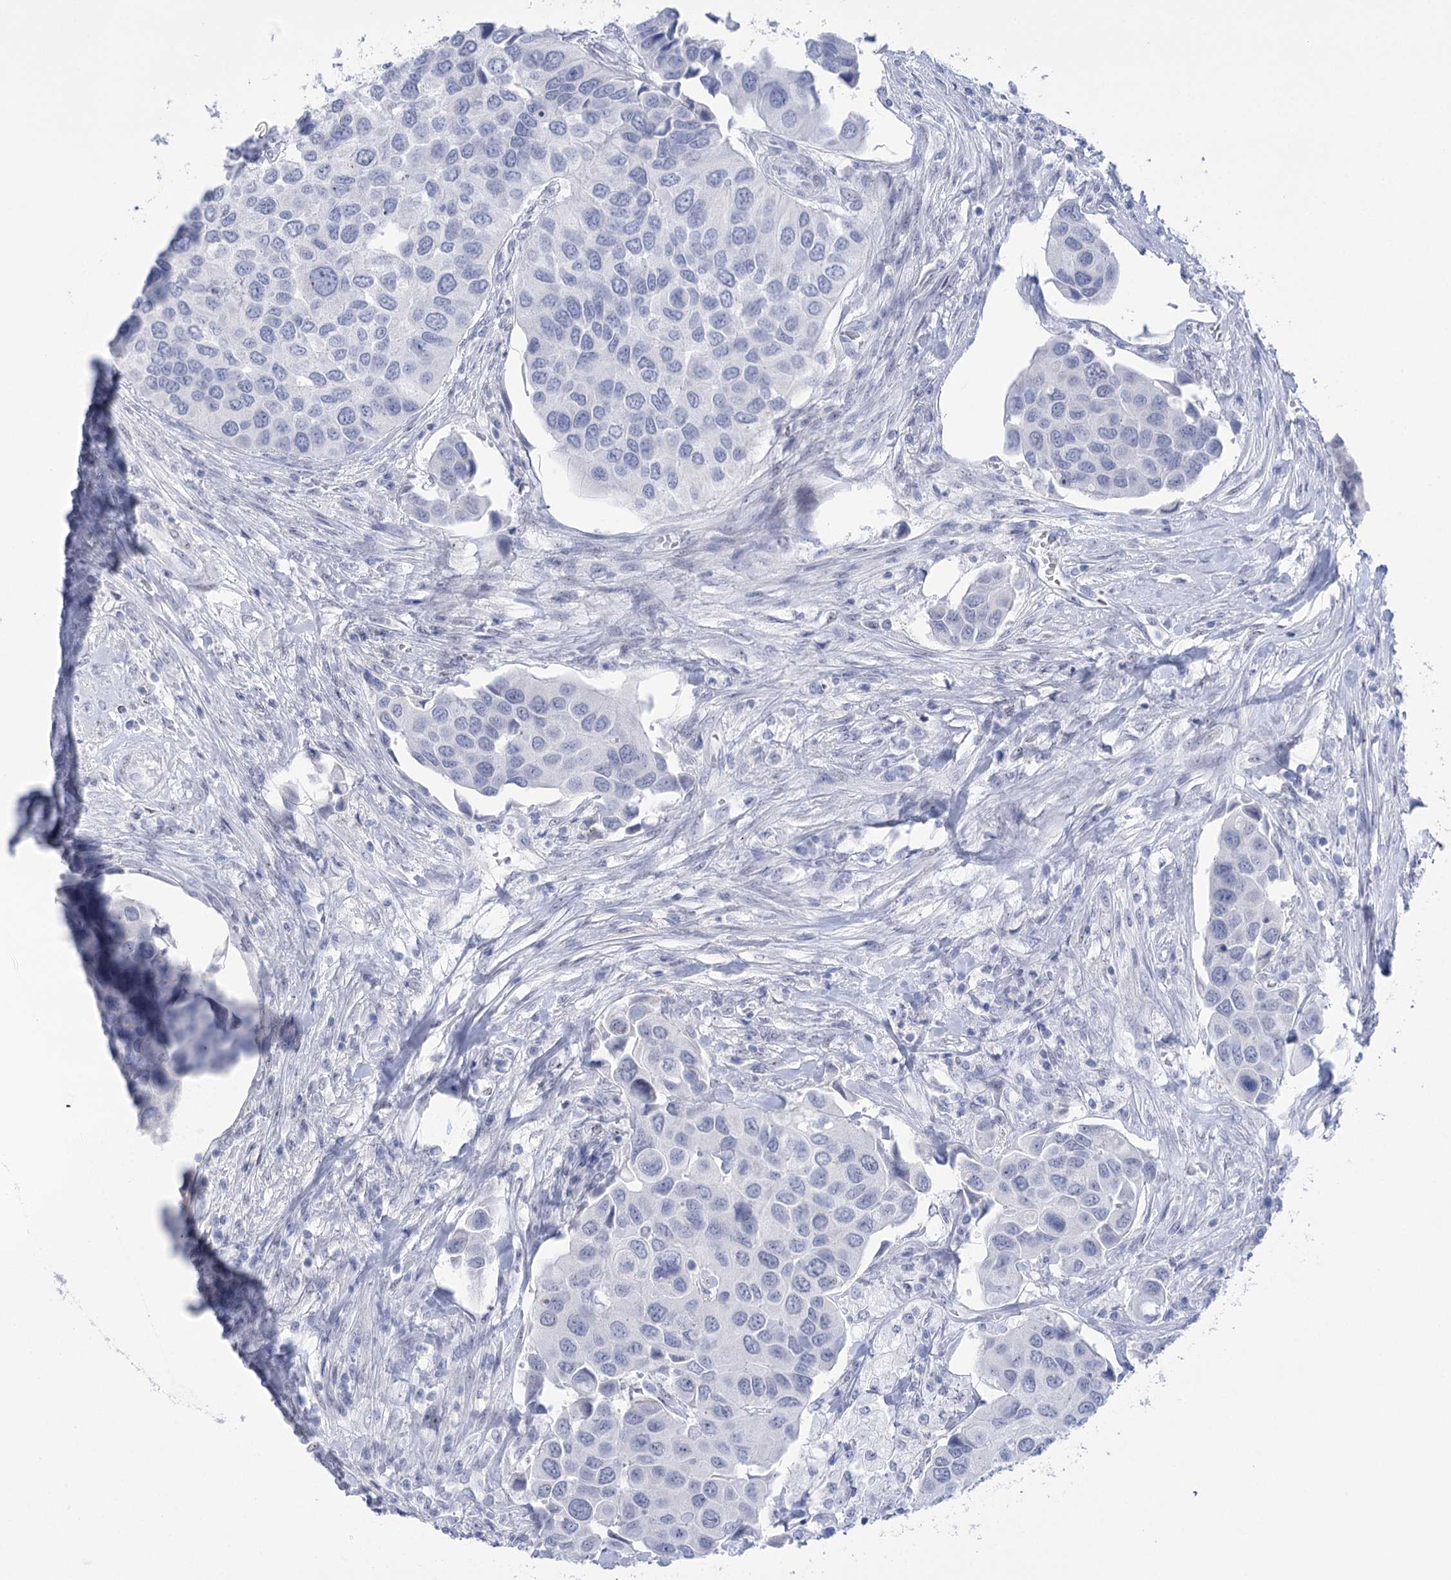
{"staining": {"intensity": "negative", "quantity": "none", "location": "none"}, "tissue": "urothelial cancer", "cell_type": "Tumor cells", "image_type": "cancer", "snomed": [{"axis": "morphology", "description": "Urothelial carcinoma, High grade"}, {"axis": "topography", "description": "Urinary bladder"}], "caption": "Immunohistochemistry image of neoplastic tissue: human high-grade urothelial carcinoma stained with DAB (3,3'-diaminobenzidine) exhibits no significant protein positivity in tumor cells.", "gene": "HORMAD1", "patient": {"sex": "male", "age": 74}}